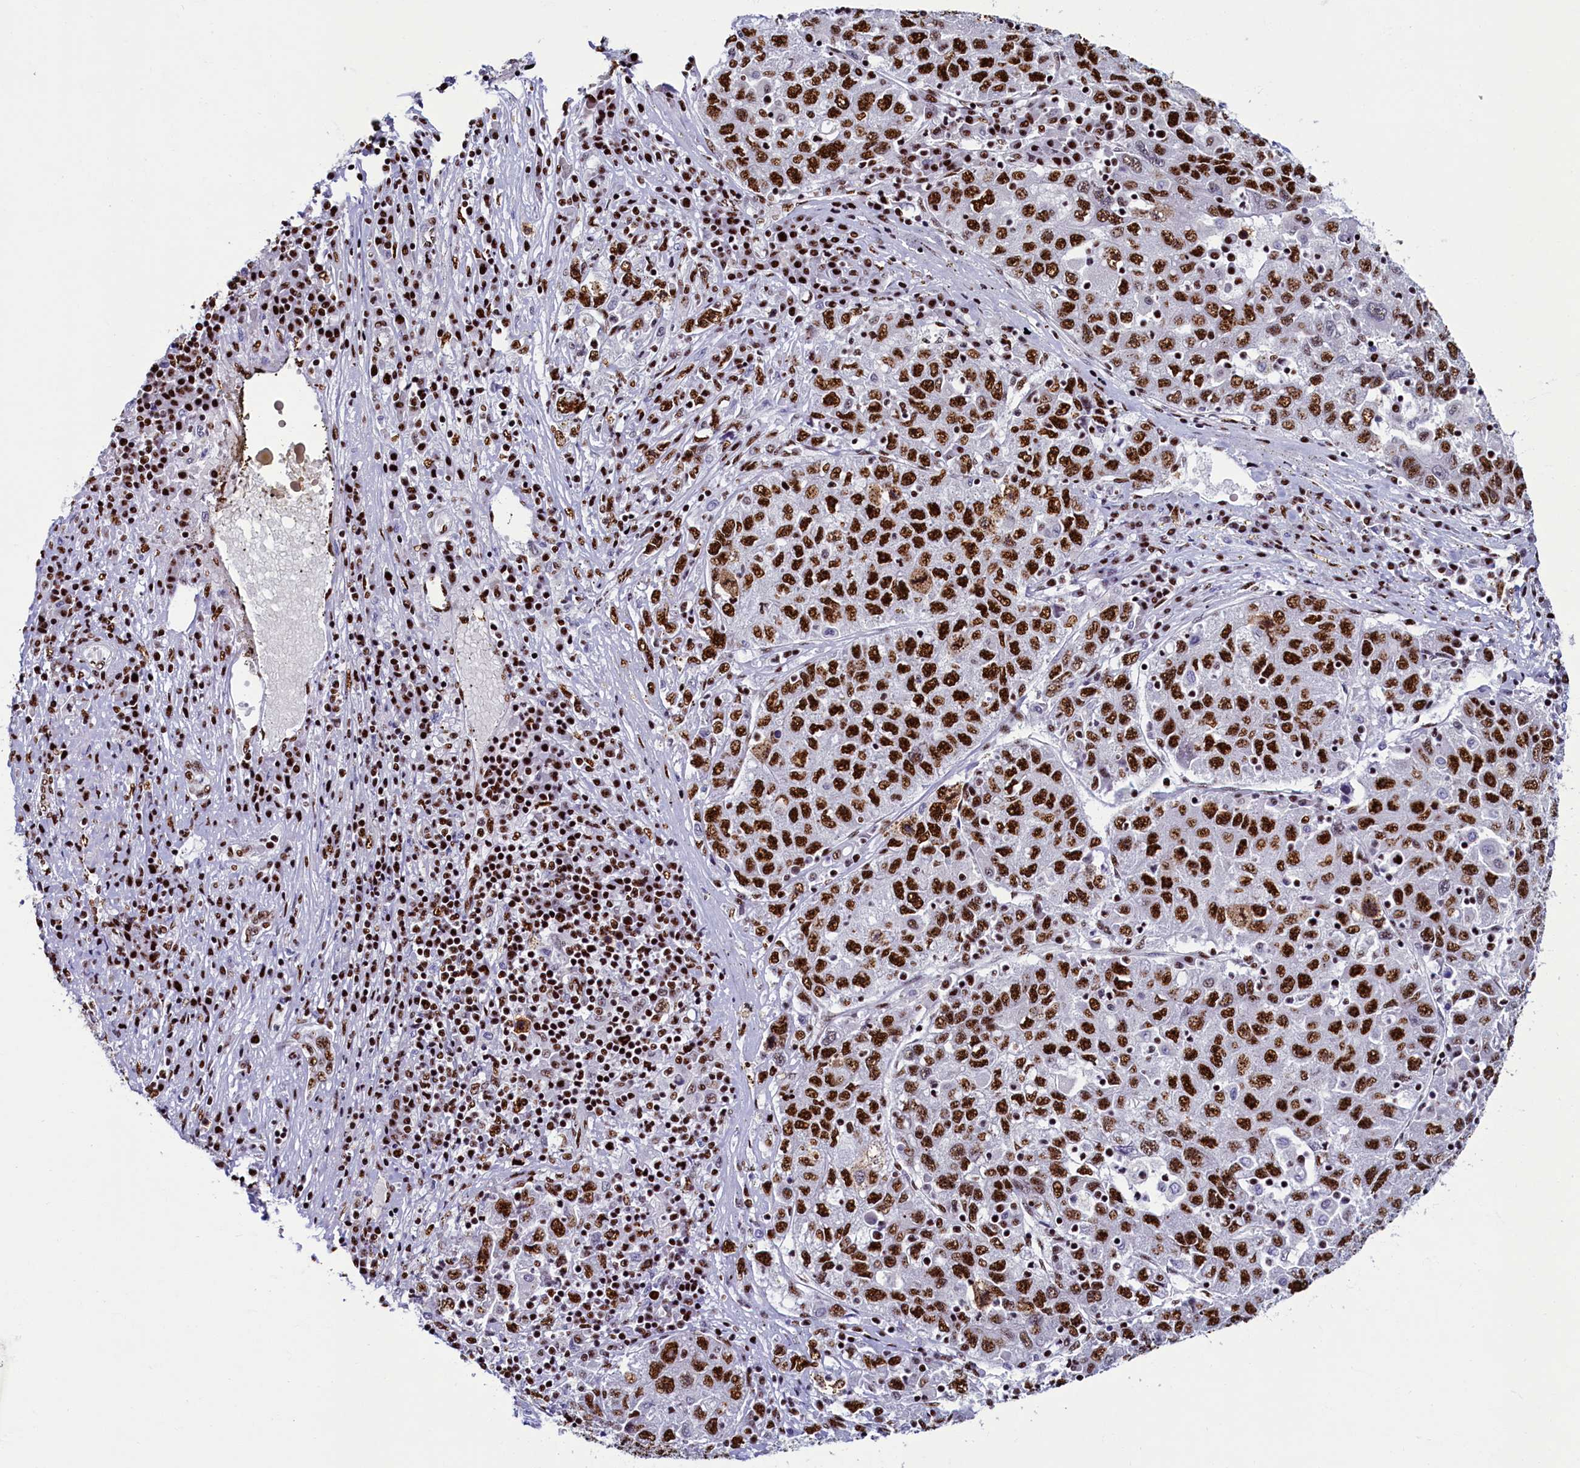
{"staining": {"intensity": "strong", "quantity": ">75%", "location": "nuclear"}, "tissue": "liver cancer", "cell_type": "Tumor cells", "image_type": "cancer", "snomed": [{"axis": "morphology", "description": "Carcinoma, Hepatocellular, NOS"}, {"axis": "topography", "description": "Liver"}], "caption": "This micrograph reveals IHC staining of liver cancer, with high strong nuclear staining in approximately >75% of tumor cells.", "gene": "SRRM2", "patient": {"sex": "male", "age": 49}}